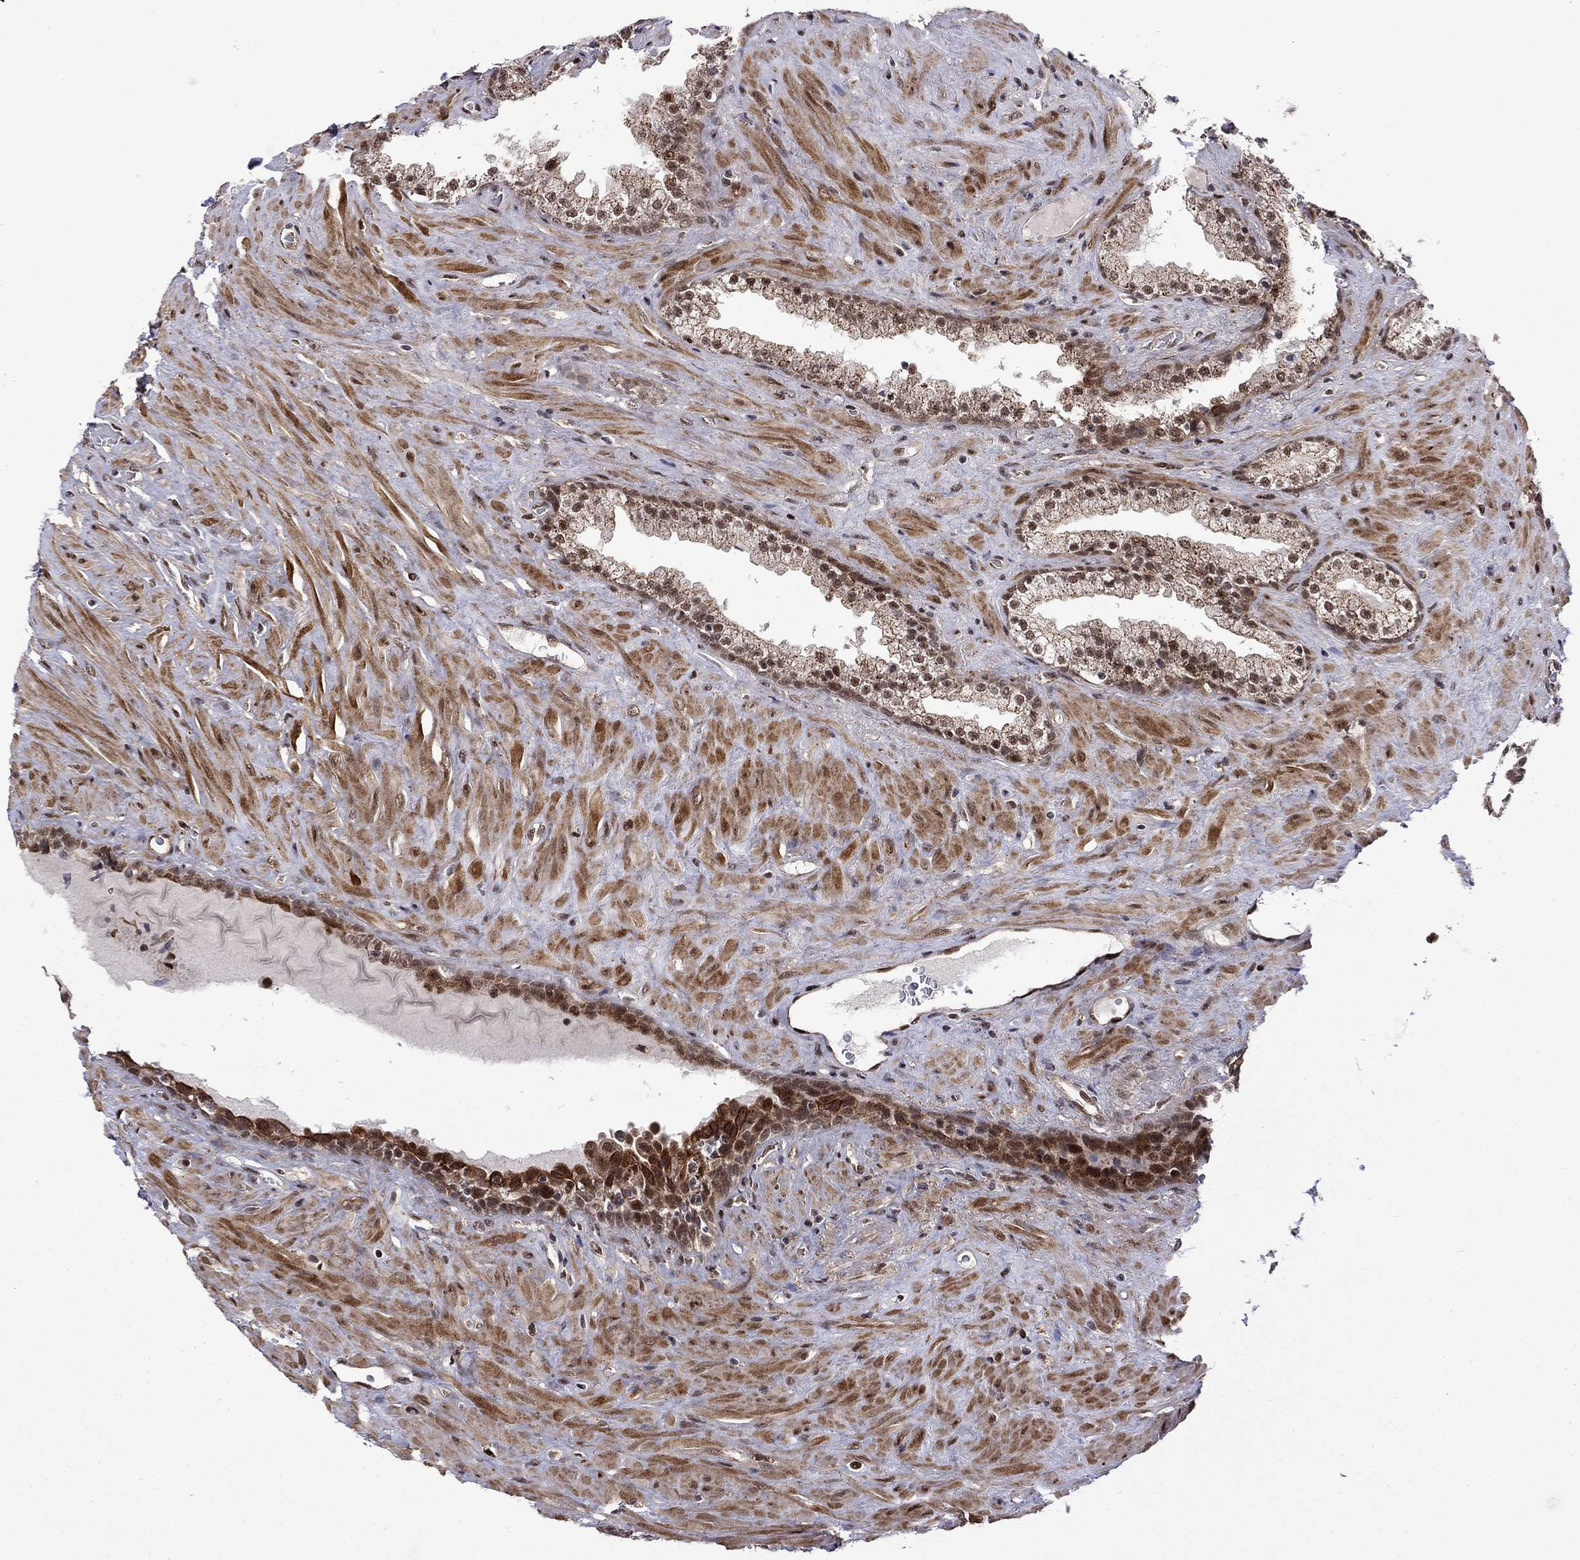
{"staining": {"intensity": "moderate", "quantity": "25%-75%", "location": "nuclear"}, "tissue": "prostate", "cell_type": "Glandular cells", "image_type": "normal", "snomed": [{"axis": "morphology", "description": "Normal tissue, NOS"}, {"axis": "topography", "description": "Prostate"}], "caption": "Protein analysis of normal prostate demonstrates moderate nuclear staining in approximately 25%-75% of glandular cells. The staining was performed using DAB, with brown indicating positive protein expression. Nuclei are stained blue with hematoxylin.", "gene": "KPNA3", "patient": {"sex": "male", "age": 63}}